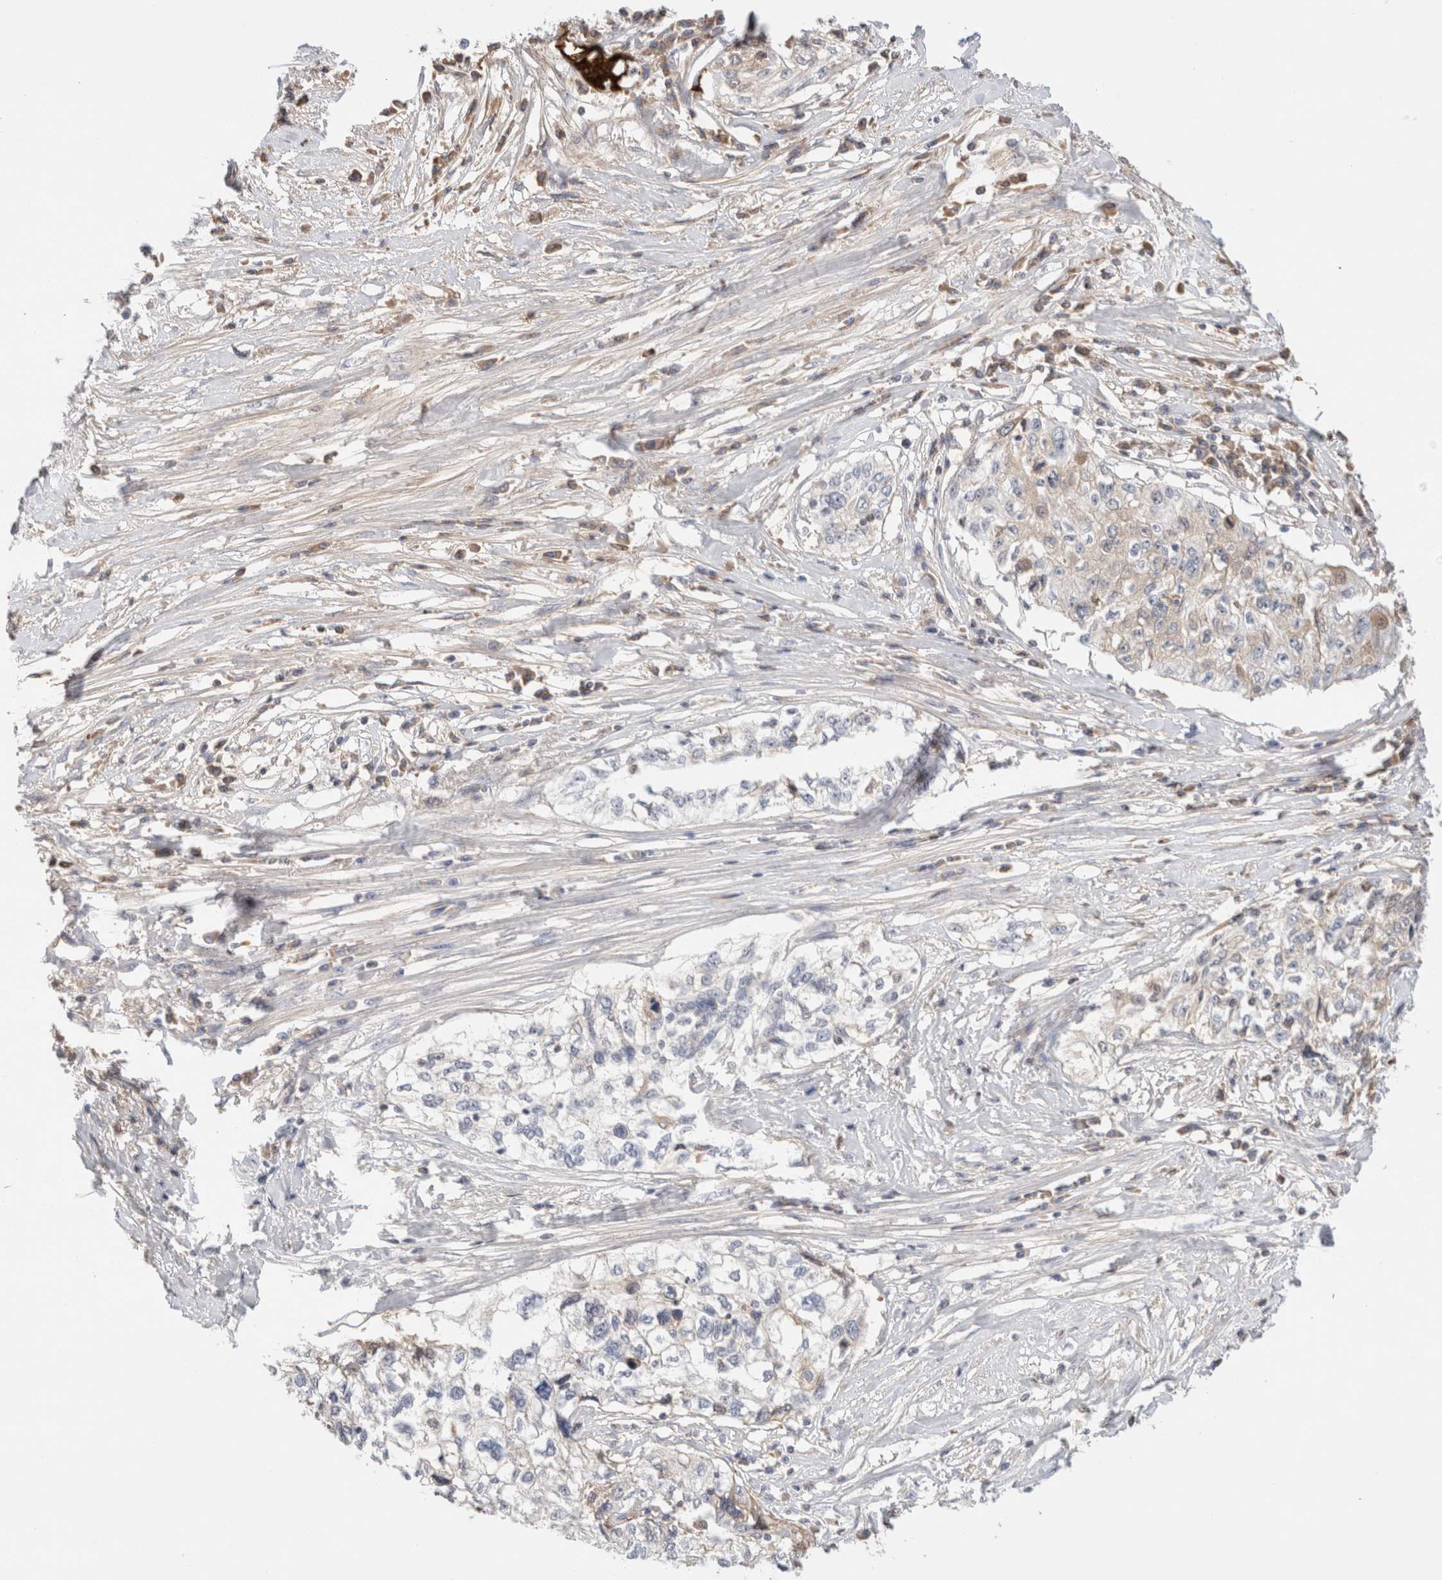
{"staining": {"intensity": "weak", "quantity": "<25%", "location": "cytoplasmic/membranous"}, "tissue": "cervical cancer", "cell_type": "Tumor cells", "image_type": "cancer", "snomed": [{"axis": "morphology", "description": "Squamous cell carcinoma, NOS"}, {"axis": "topography", "description": "Cervix"}], "caption": "Tumor cells show no significant positivity in cervical squamous cell carcinoma. (DAB immunohistochemistry (IHC) with hematoxylin counter stain).", "gene": "MST1", "patient": {"sex": "female", "age": 57}}